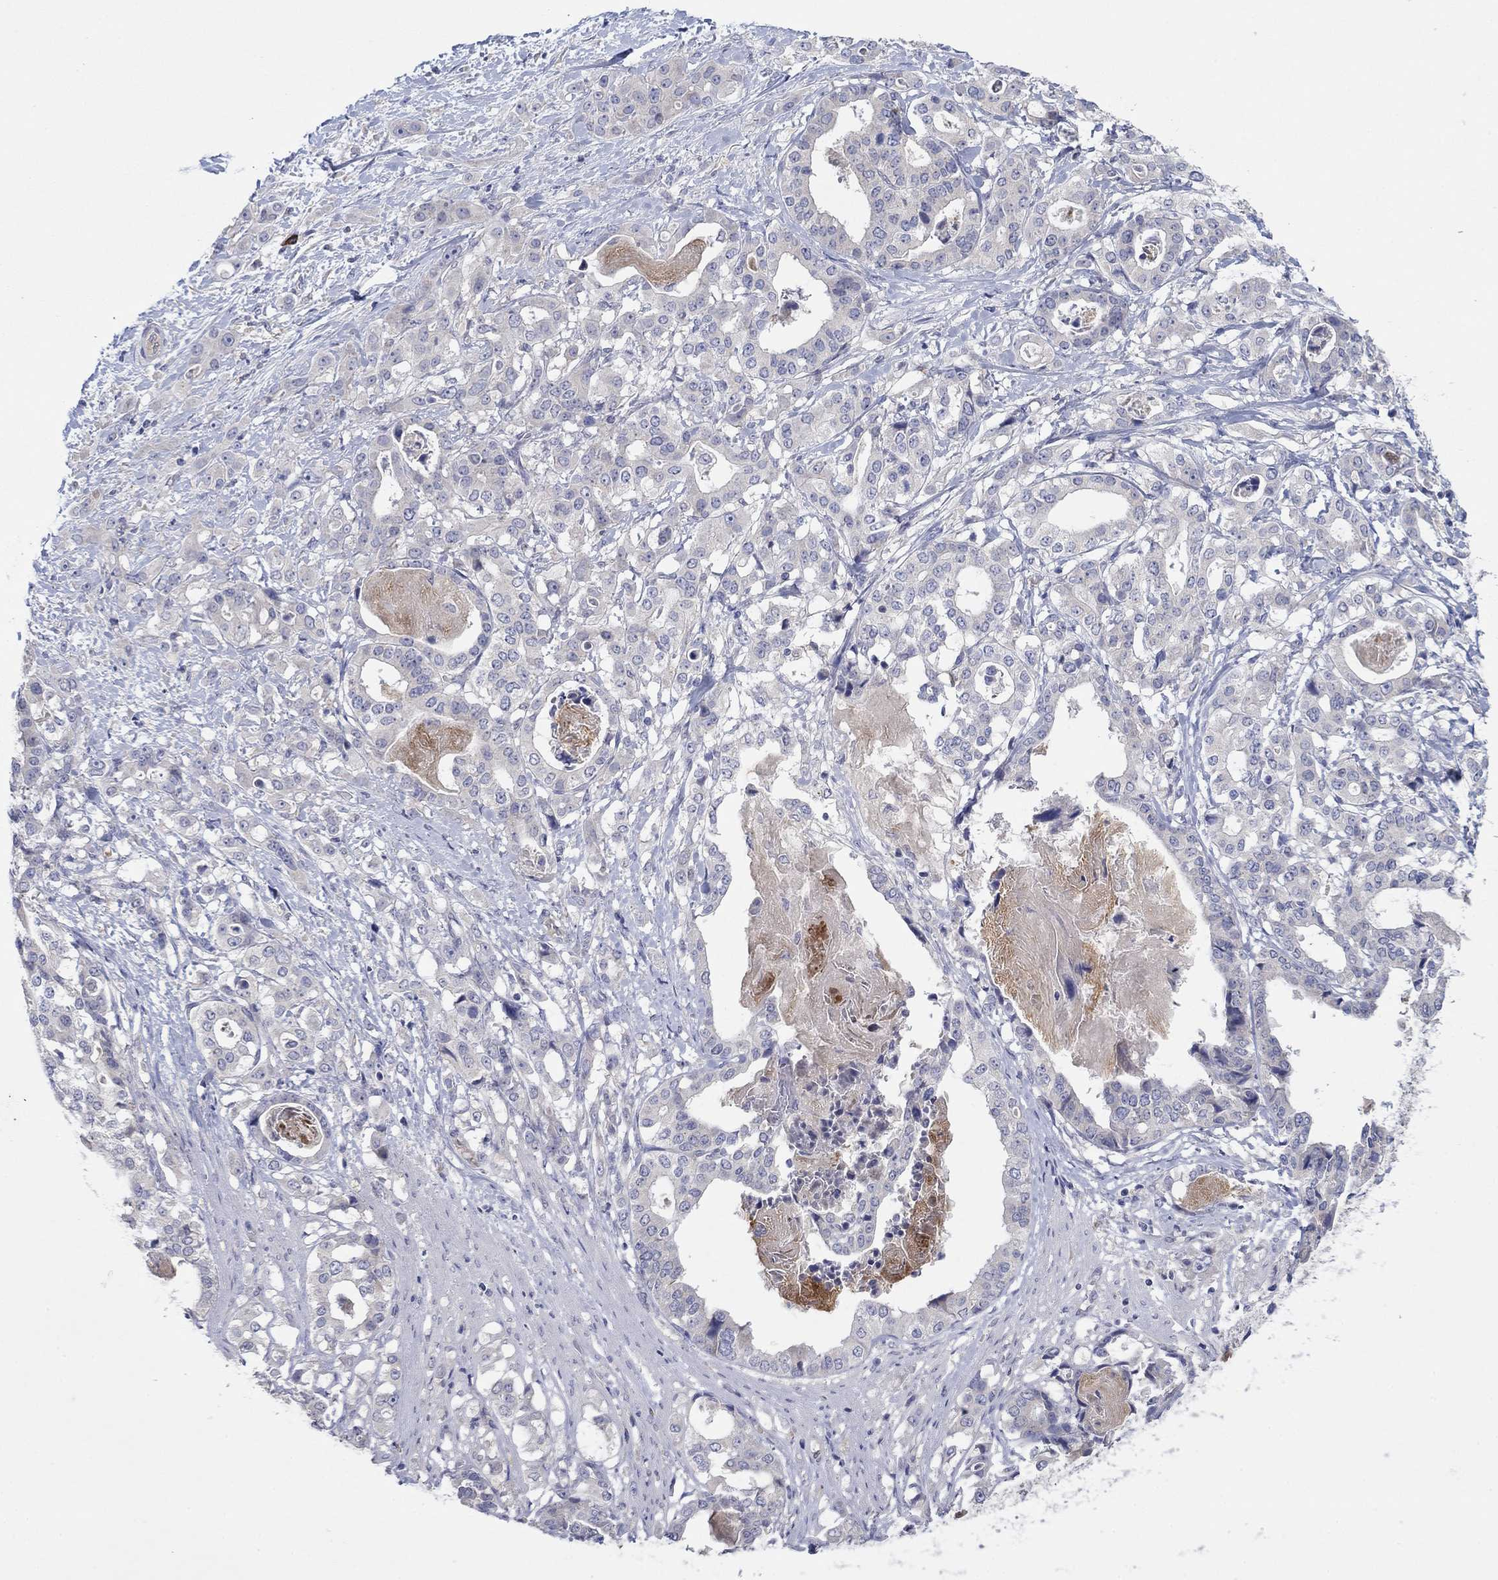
{"staining": {"intensity": "negative", "quantity": "none", "location": "none"}, "tissue": "stomach cancer", "cell_type": "Tumor cells", "image_type": "cancer", "snomed": [{"axis": "morphology", "description": "Adenocarcinoma, NOS"}, {"axis": "topography", "description": "Stomach"}], "caption": "The histopathology image exhibits no staining of tumor cells in stomach cancer (adenocarcinoma). (DAB (3,3'-diaminobenzidine) immunohistochemistry visualized using brightfield microscopy, high magnification).", "gene": "PLCL2", "patient": {"sex": "male", "age": 48}}